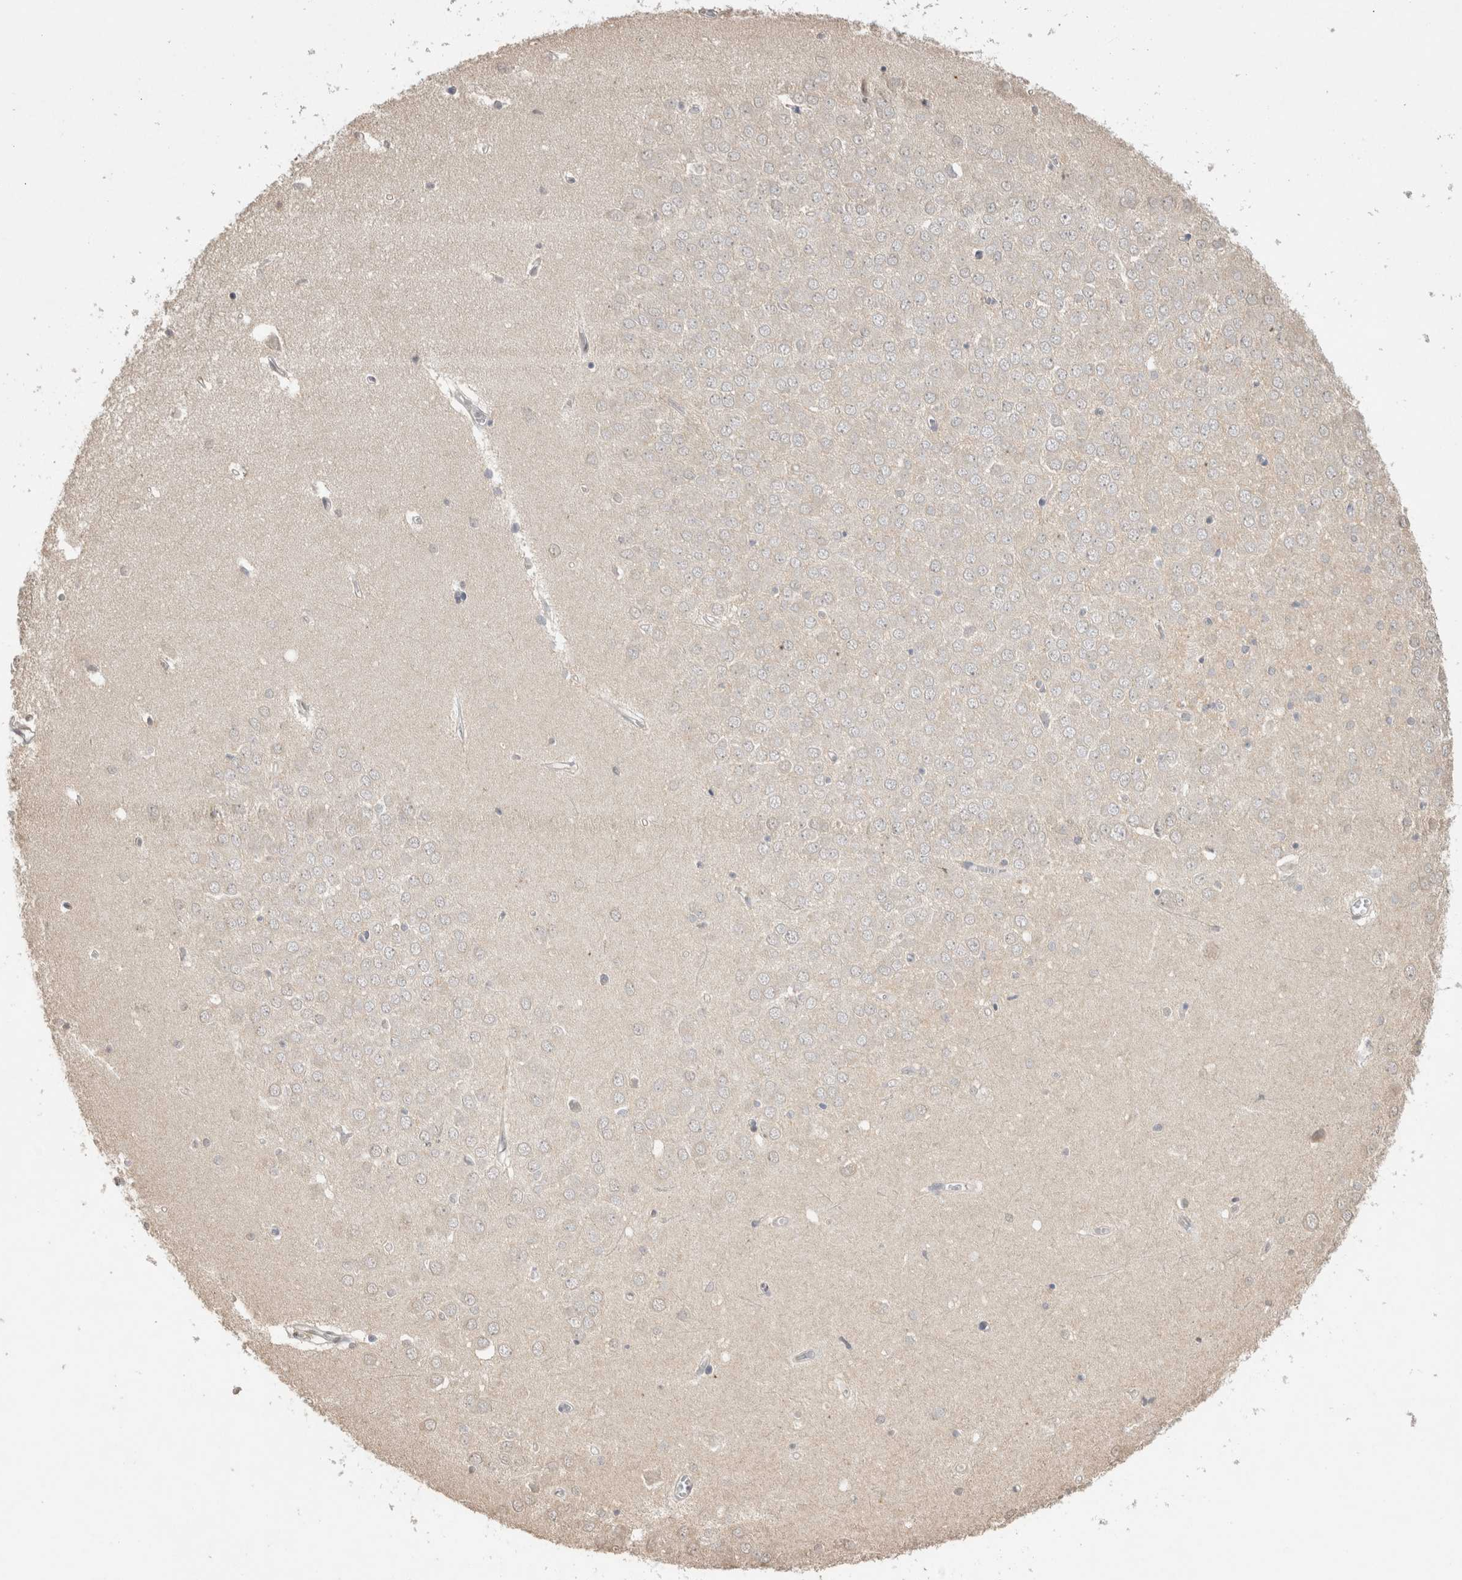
{"staining": {"intensity": "negative", "quantity": "none", "location": "none"}, "tissue": "hippocampus", "cell_type": "Glial cells", "image_type": "normal", "snomed": [{"axis": "morphology", "description": "Normal tissue, NOS"}, {"axis": "topography", "description": "Hippocampus"}], "caption": "Immunohistochemistry of benign human hippocampus shows no staining in glial cells. (Stains: DAB (3,3'-diaminobenzidine) immunohistochemistry (IHC) with hematoxylin counter stain, Microscopy: brightfield microscopy at high magnification).", "gene": "NAALADL2", "patient": {"sex": "male", "age": 70}}